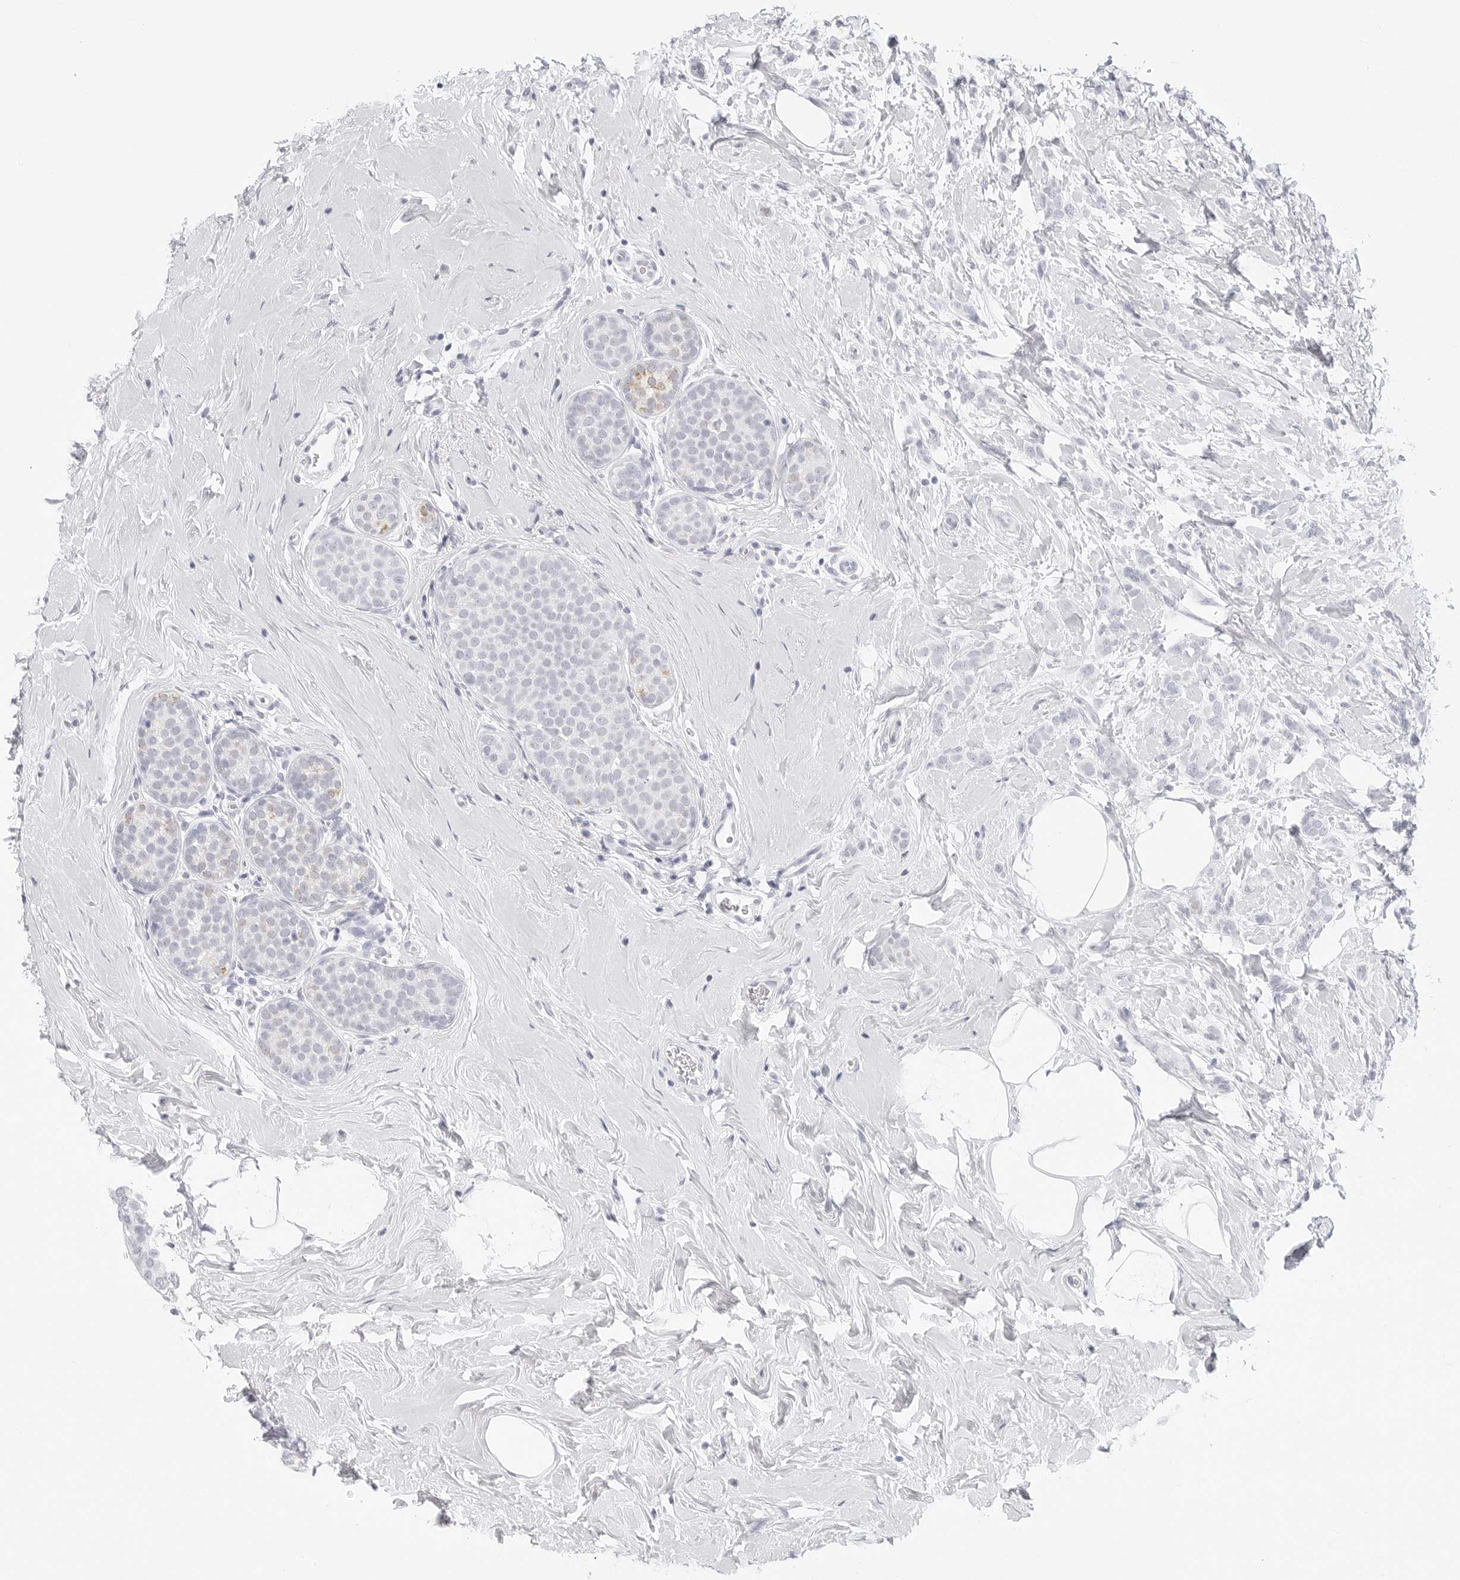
{"staining": {"intensity": "negative", "quantity": "none", "location": "none"}, "tissue": "breast cancer", "cell_type": "Tumor cells", "image_type": "cancer", "snomed": [{"axis": "morphology", "description": "Lobular carcinoma, in situ"}, {"axis": "morphology", "description": "Lobular carcinoma"}, {"axis": "topography", "description": "Breast"}], "caption": "A high-resolution micrograph shows immunohistochemistry (IHC) staining of breast cancer (lobular carcinoma), which displays no significant positivity in tumor cells.", "gene": "HMGCS2", "patient": {"sex": "female", "age": 41}}